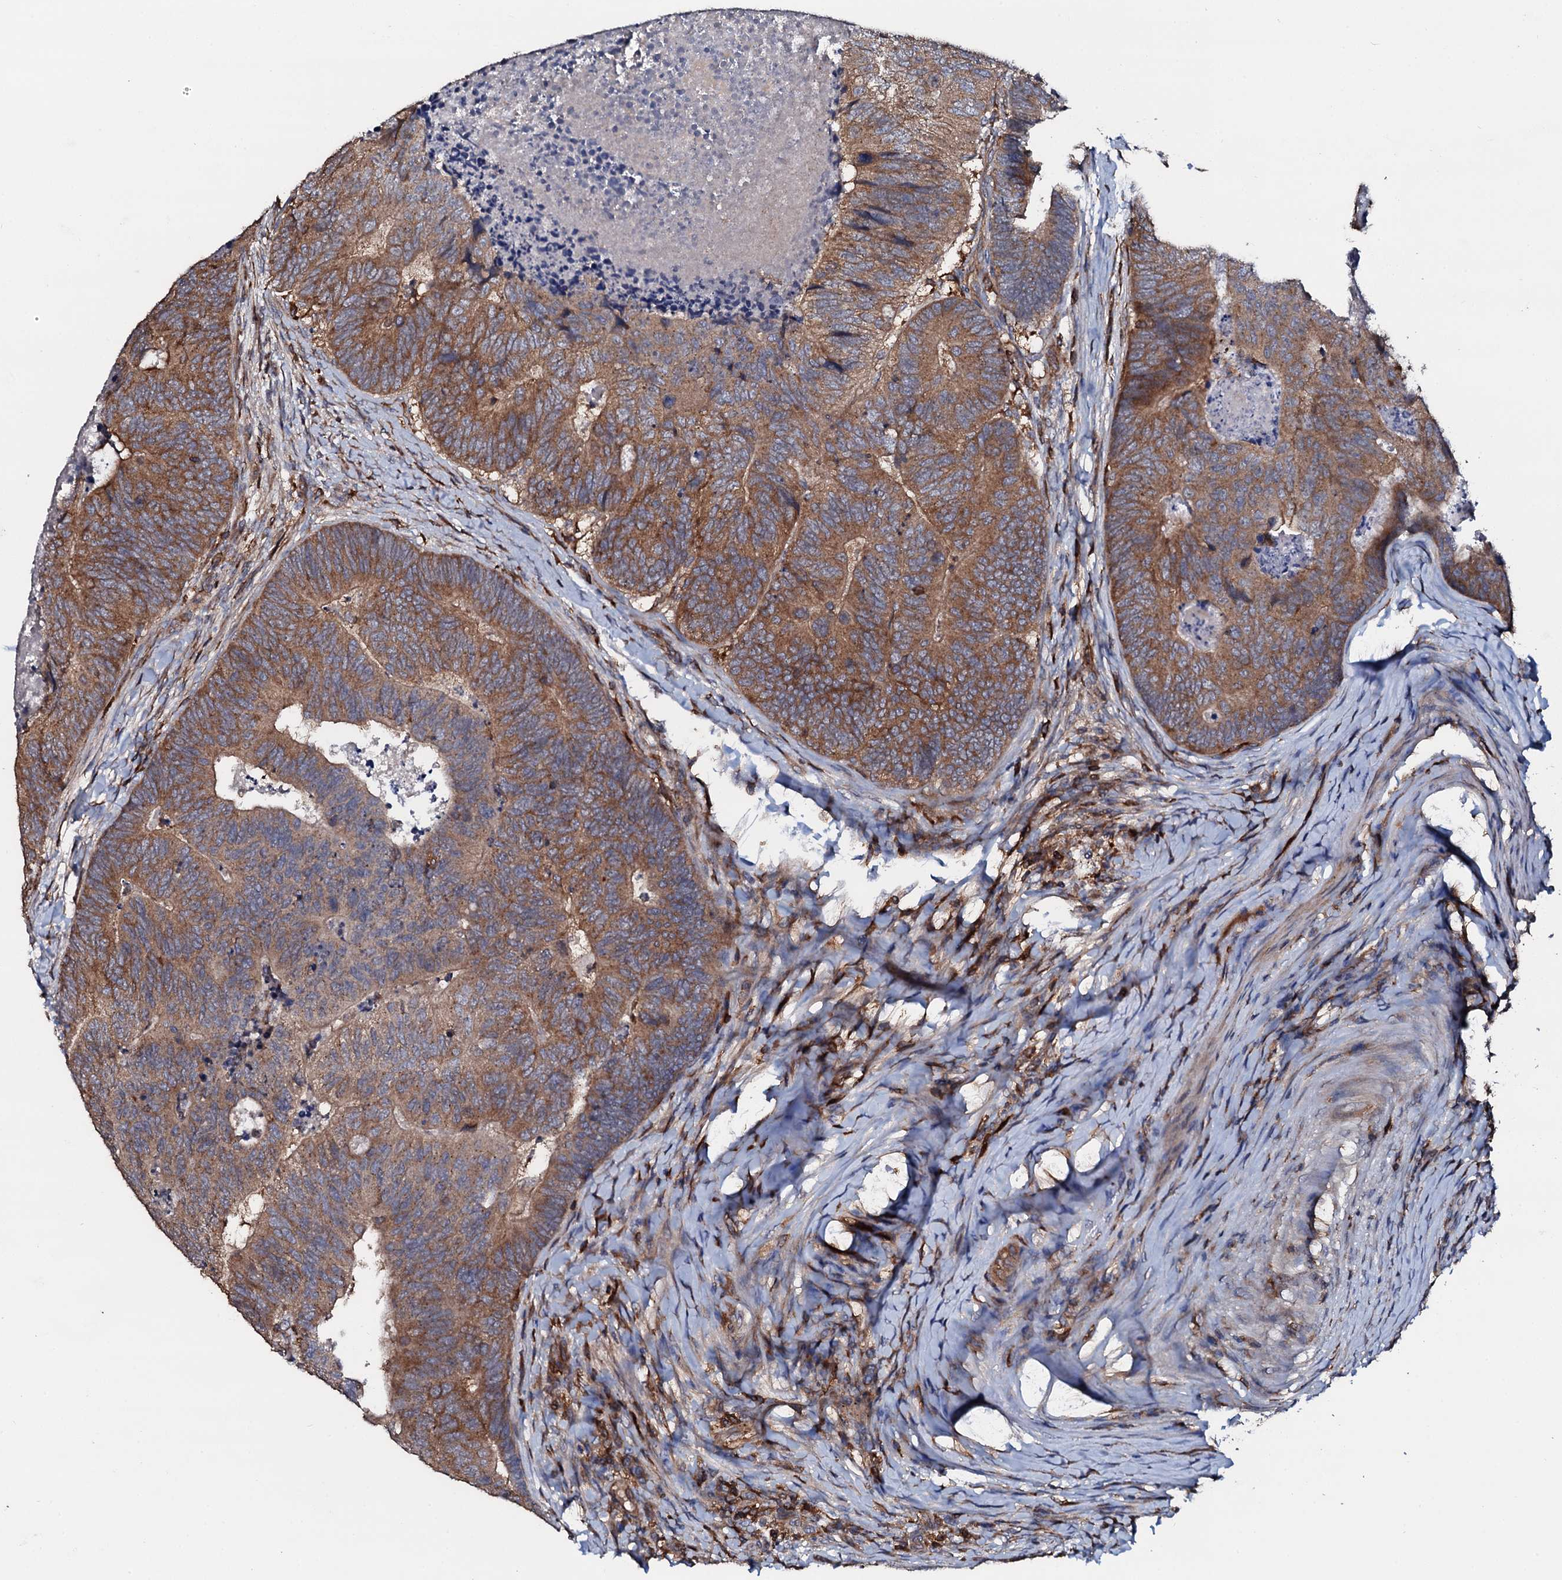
{"staining": {"intensity": "moderate", "quantity": ">75%", "location": "cytoplasmic/membranous"}, "tissue": "colorectal cancer", "cell_type": "Tumor cells", "image_type": "cancer", "snomed": [{"axis": "morphology", "description": "Adenocarcinoma, NOS"}, {"axis": "topography", "description": "Colon"}], "caption": "Colorectal cancer (adenocarcinoma) stained with a protein marker shows moderate staining in tumor cells.", "gene": "GRK2", "patient": {"sex": "female", "age": 67}}